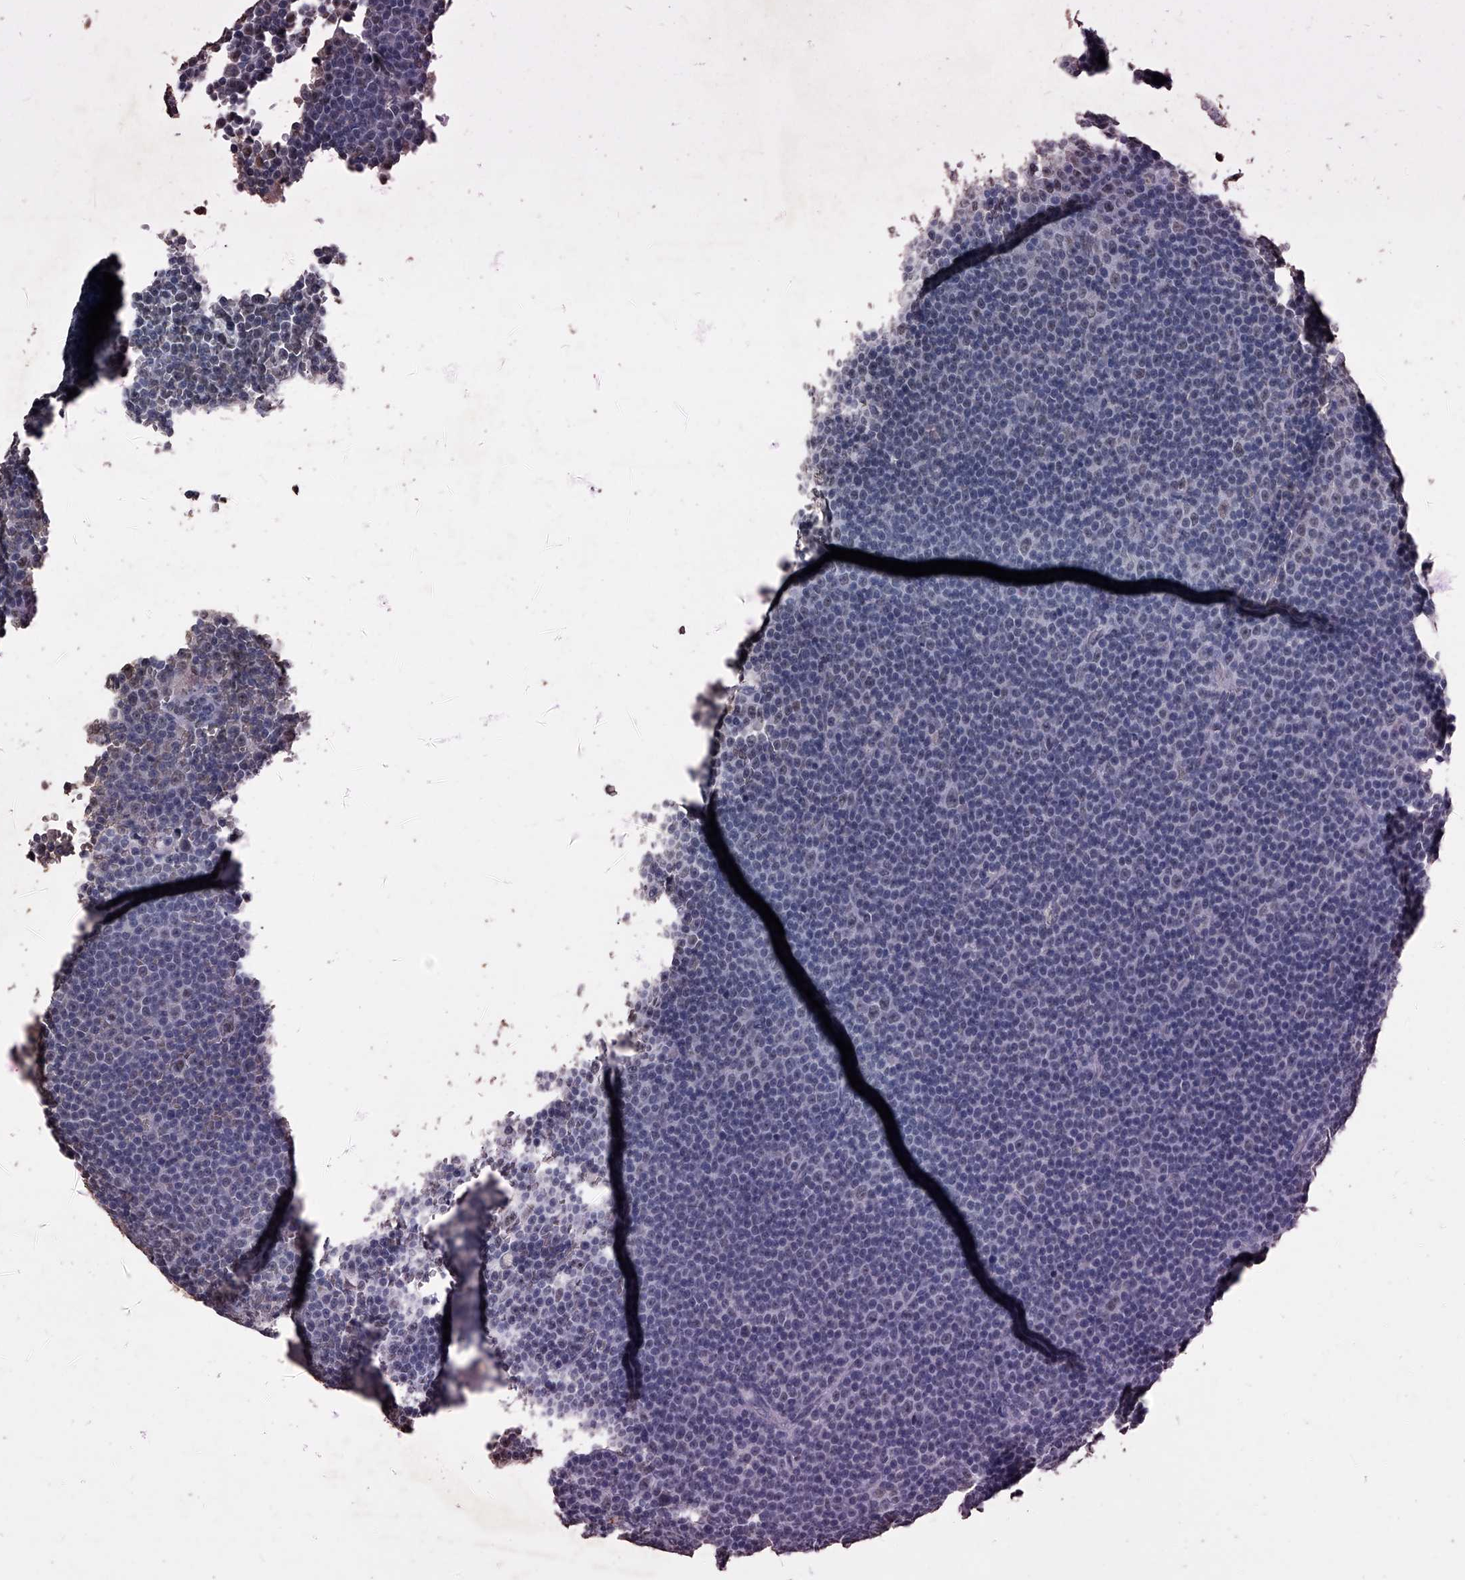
{"staining": {"intensity": "negative", "quantity": "none", "location": "none"}, "tissue": "lymphoma", "cell_type": "Tumor cells", "image_type": "cancer", "snomed": [{"axis": "morphology", "description": "Malignant lymphoma, non-Hodgkin's type, Low grade"}, {"axis": "topography", "description": "Lymph node"}], "caption": "Histopathology image shows no significant protein expression in tumor cells of lymphoma.", "gene": "MATR3", "patient": {"sex": "female", "age": 67}}